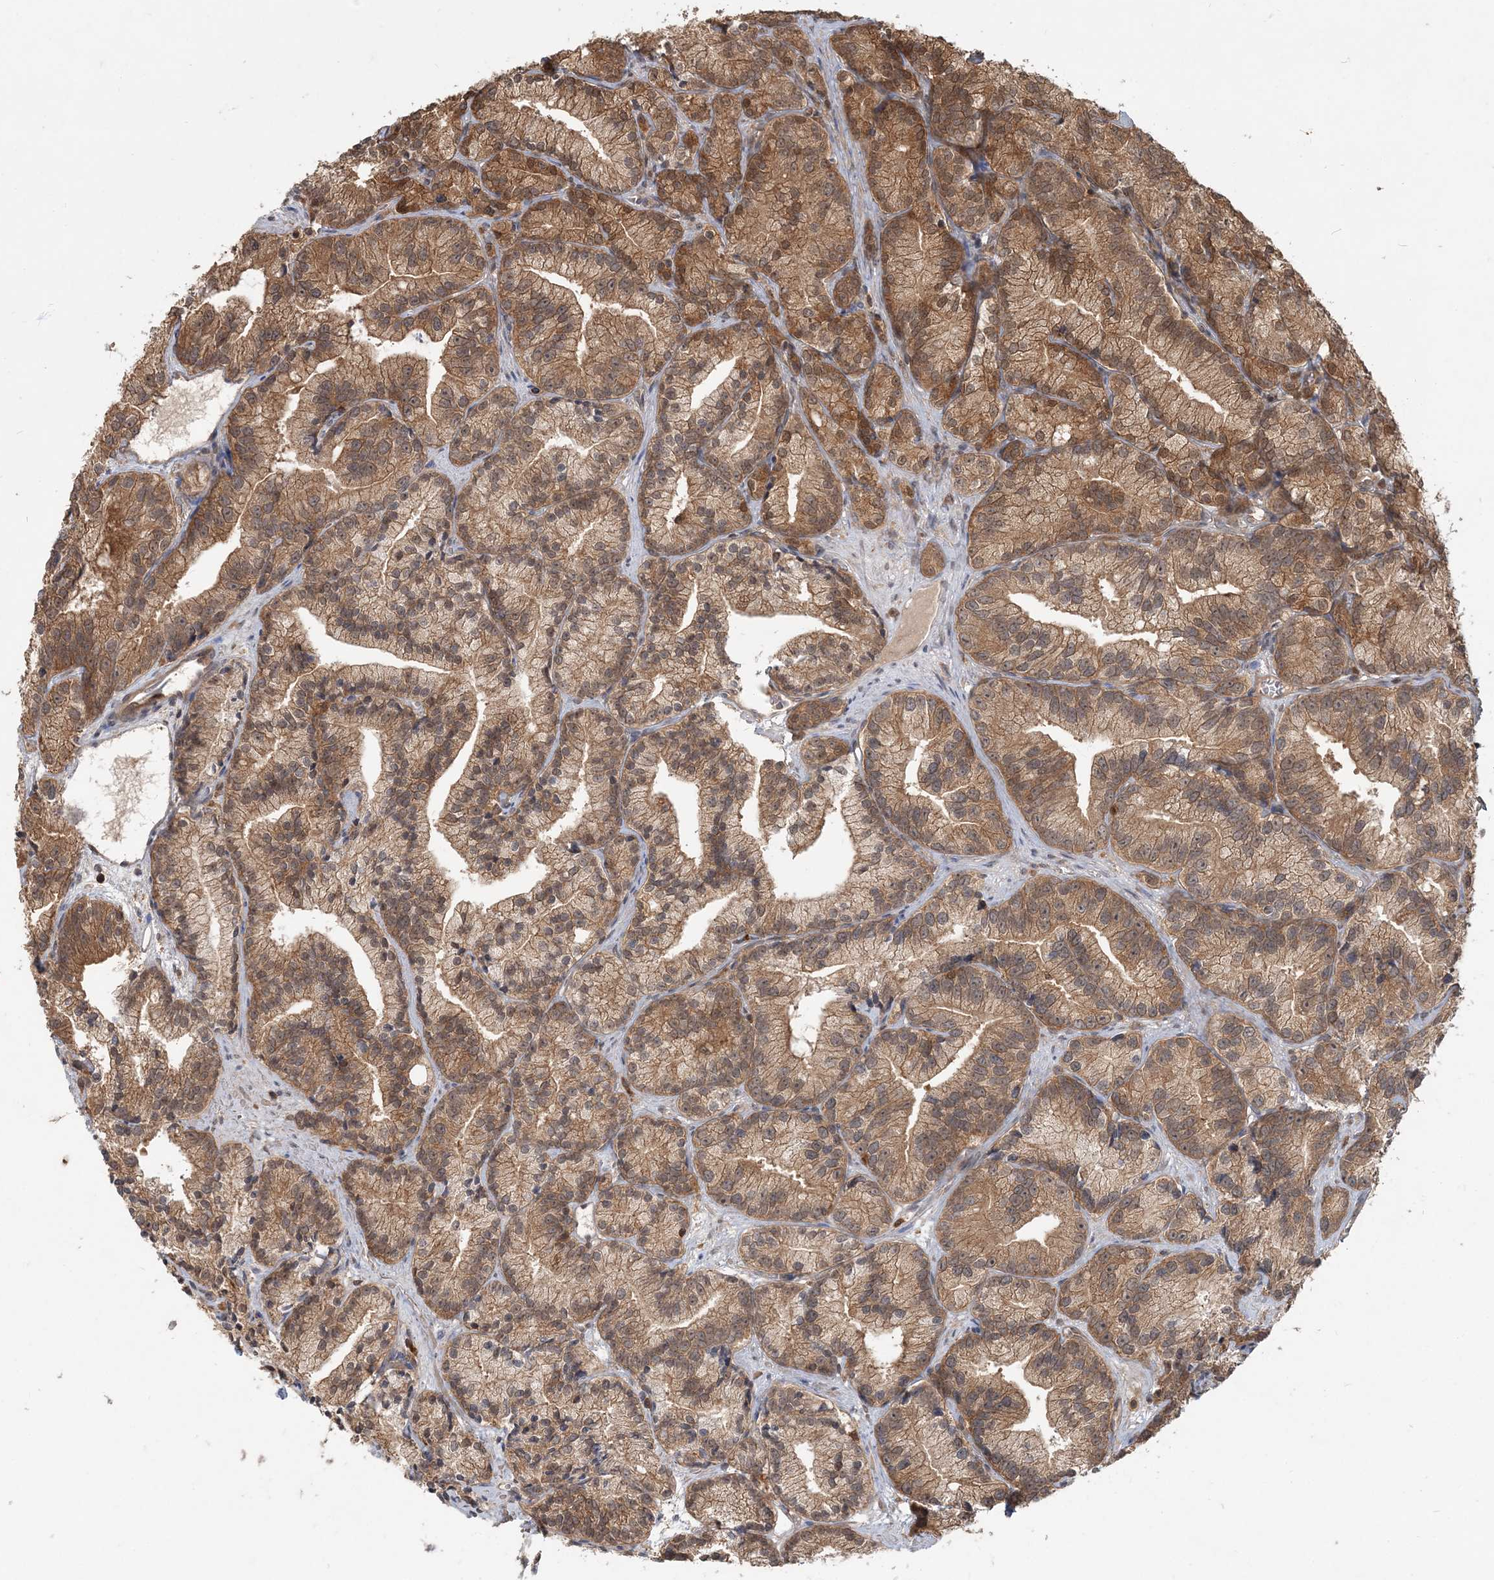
{"staining": {"intensity": "moderate", "quantity": ">75%", "location": "cytoplasmic/membranous,nuclear"}, "tissue": "prostate cancer", "cell_type": "Tumor cells", "image_type": "cancer", "snomed": [{"axis": "morphology", "description": "Adenocarcinoma, Low grade"}, {"axis": "topography", "description": "Prostate"}], "caption": "Low-grade adenocarcinoma (prostate) was stained to show a protein in brown. There is medium levels of moderate cytoplasmic/membranous and nuclear staining in approximately >75% of tumor cells. Nuclei are stained in blue.", "gene": "CAB39", "patient": {"sex": "male", "age": 89}}